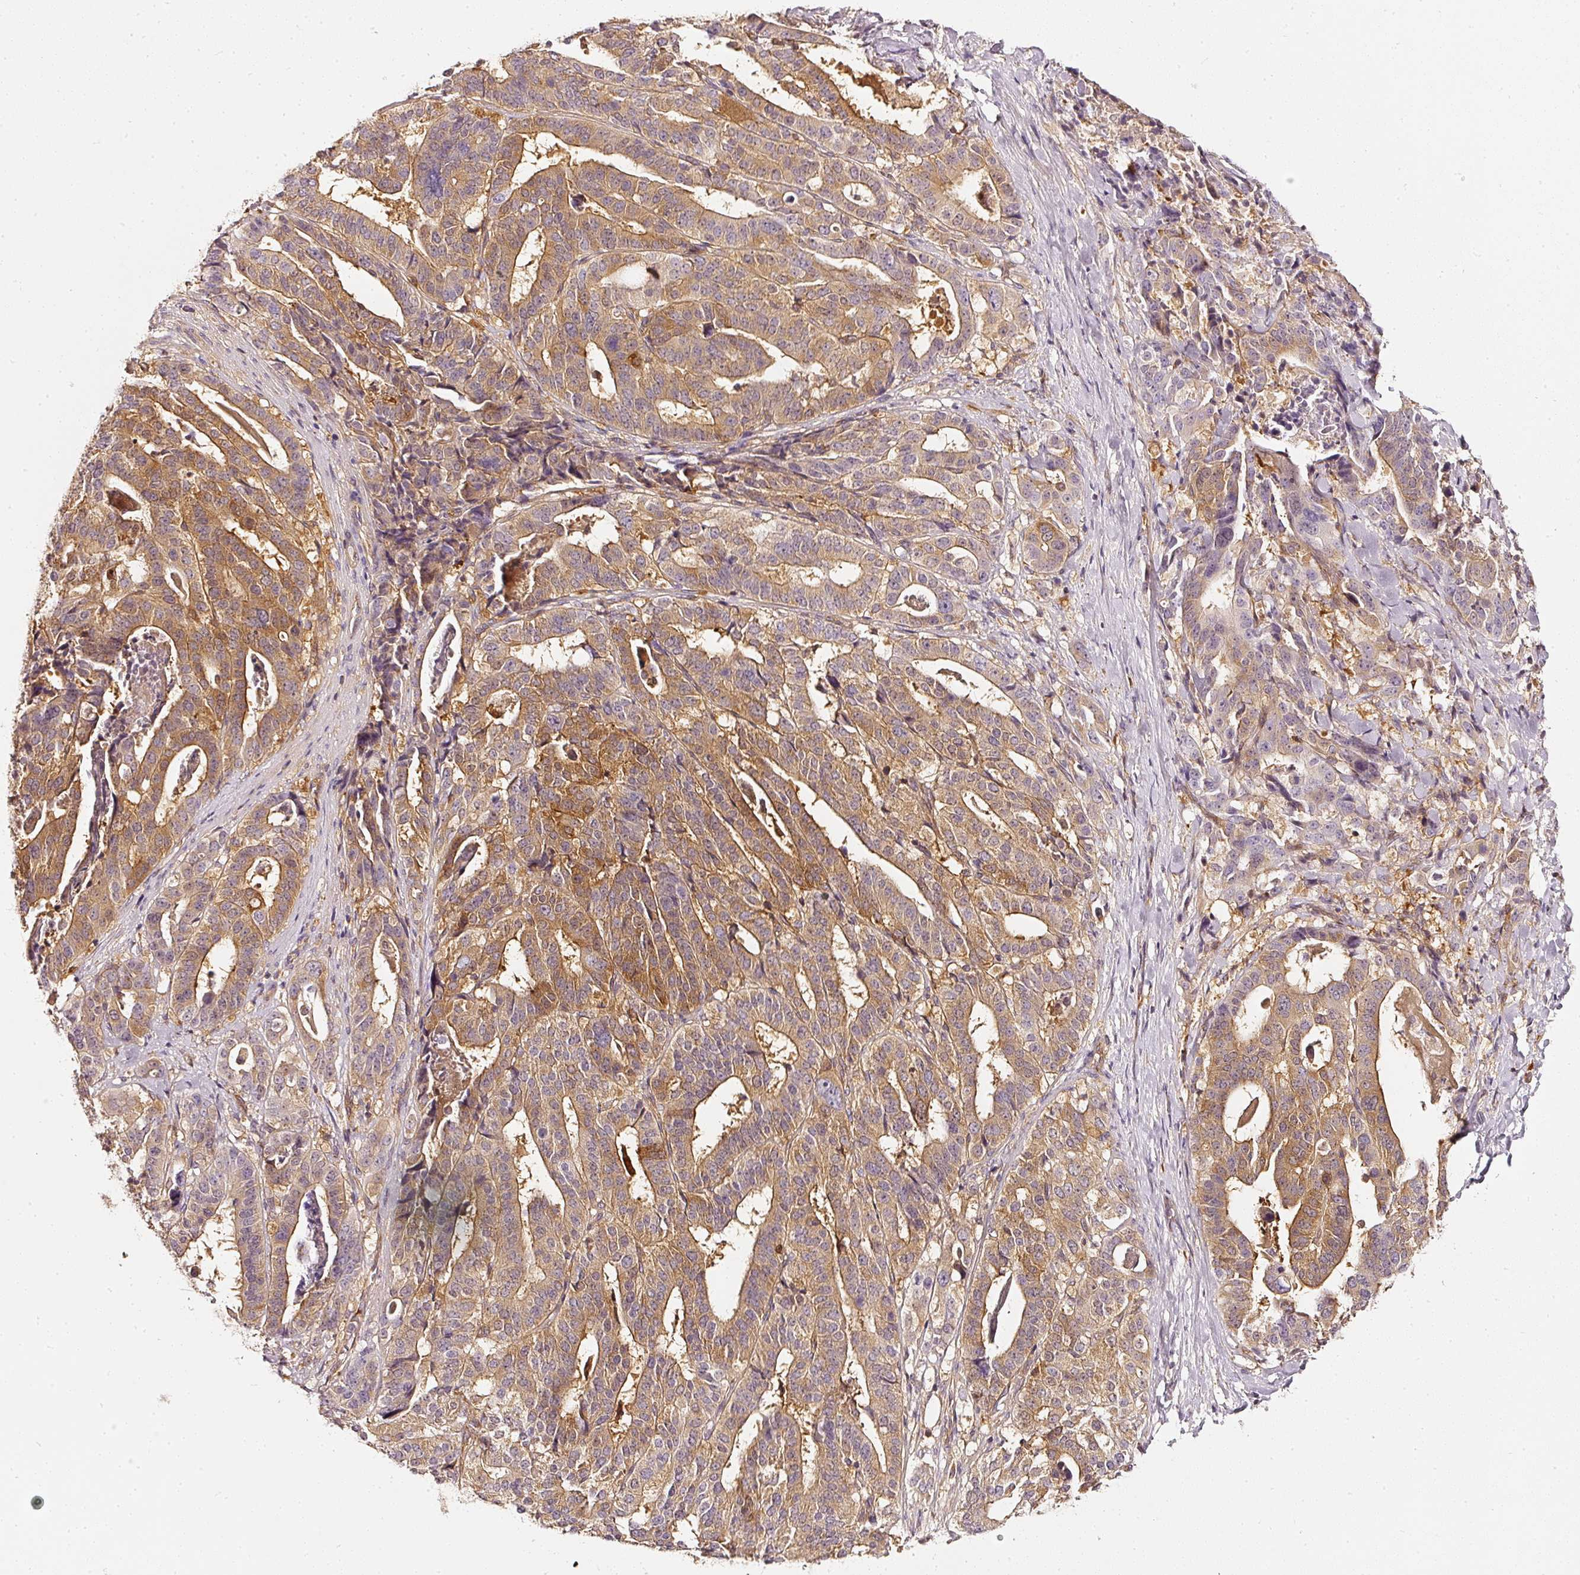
{"staining": {"intensity": "moderate", "quantity": ">75%", "location": "cytoplasmic/membranous"}, "tissue": "stomach cancer", "cell_type": "Tumor cells", "image_type": "cancer", "snomed": [{"axis": "morphology", "description": "Adenocarcinoma, NOS"}, {"axis": "topography", "description": "Stomach"}], "caption": "Immunohistochemical staining of stomach cancer (adenocarcinoma) displays medium levels of moderate cytoplasmic/membranous protein expression in about >75% of tumor cells. (brown staining indicates protein expression, while blue staining denotes nuclei).", "gene": "ASMTL", "patient": {"sex": "male", "age": 48}}